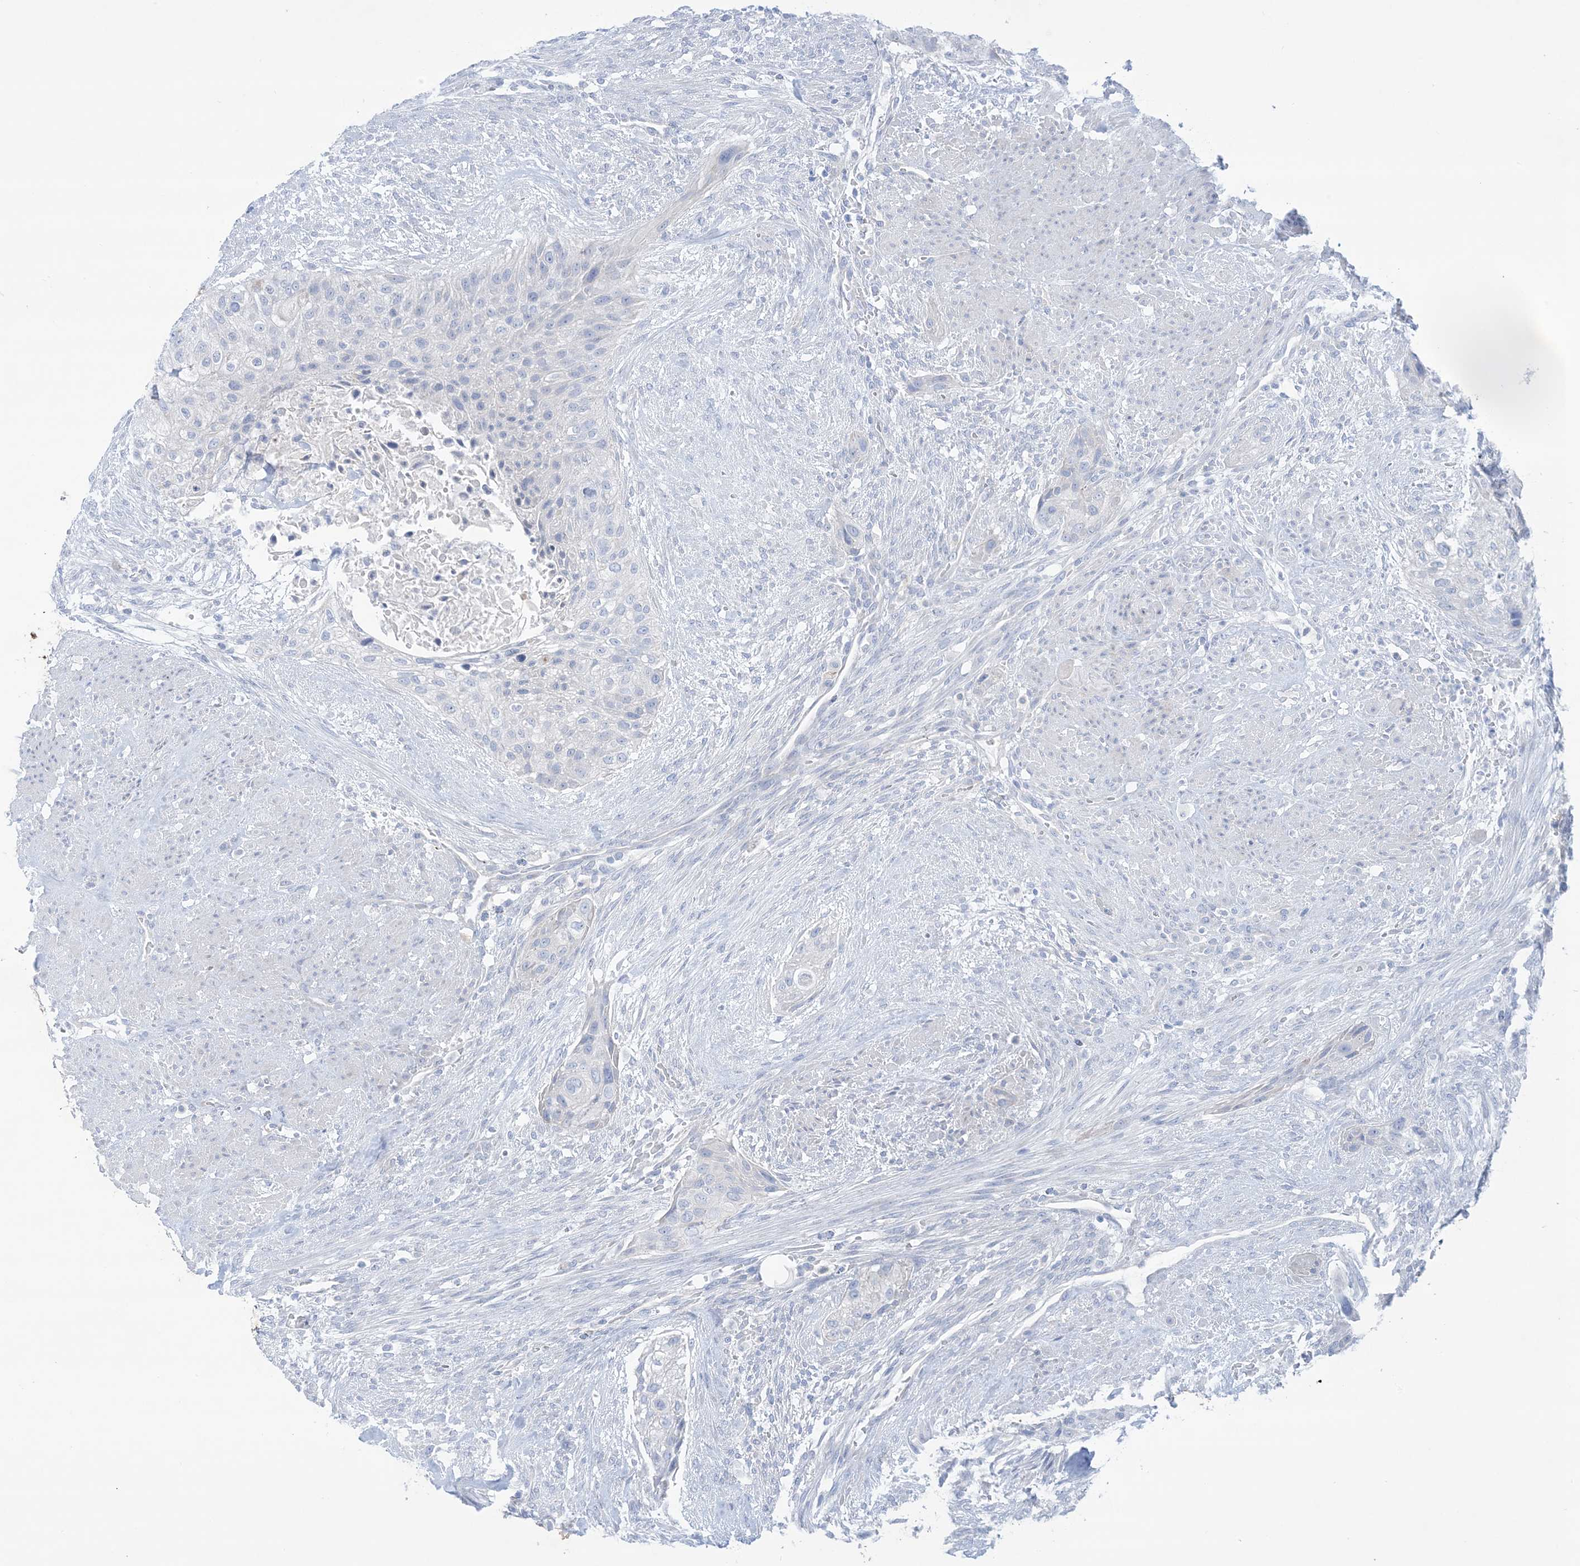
{"staining": {"intensity": "negative", "quantity": "none", "location": "none"}, "tissue": "urothelial cancer", "cell_type": "Tumor cells", "image_type": "cancer", "snomed": [{"axis": "morphology", "description": "Urothelial carcinoma, High grade"}, {"axis": "topography", "description": "Urinary bladder"}], "caption": "This is an immunohistochemistry (IHC) histopathology image of urothelial cancer. There is no staining in tumor cells.", "gene": "ATP11C", "patient": {"sex": "male", "age": 35}}